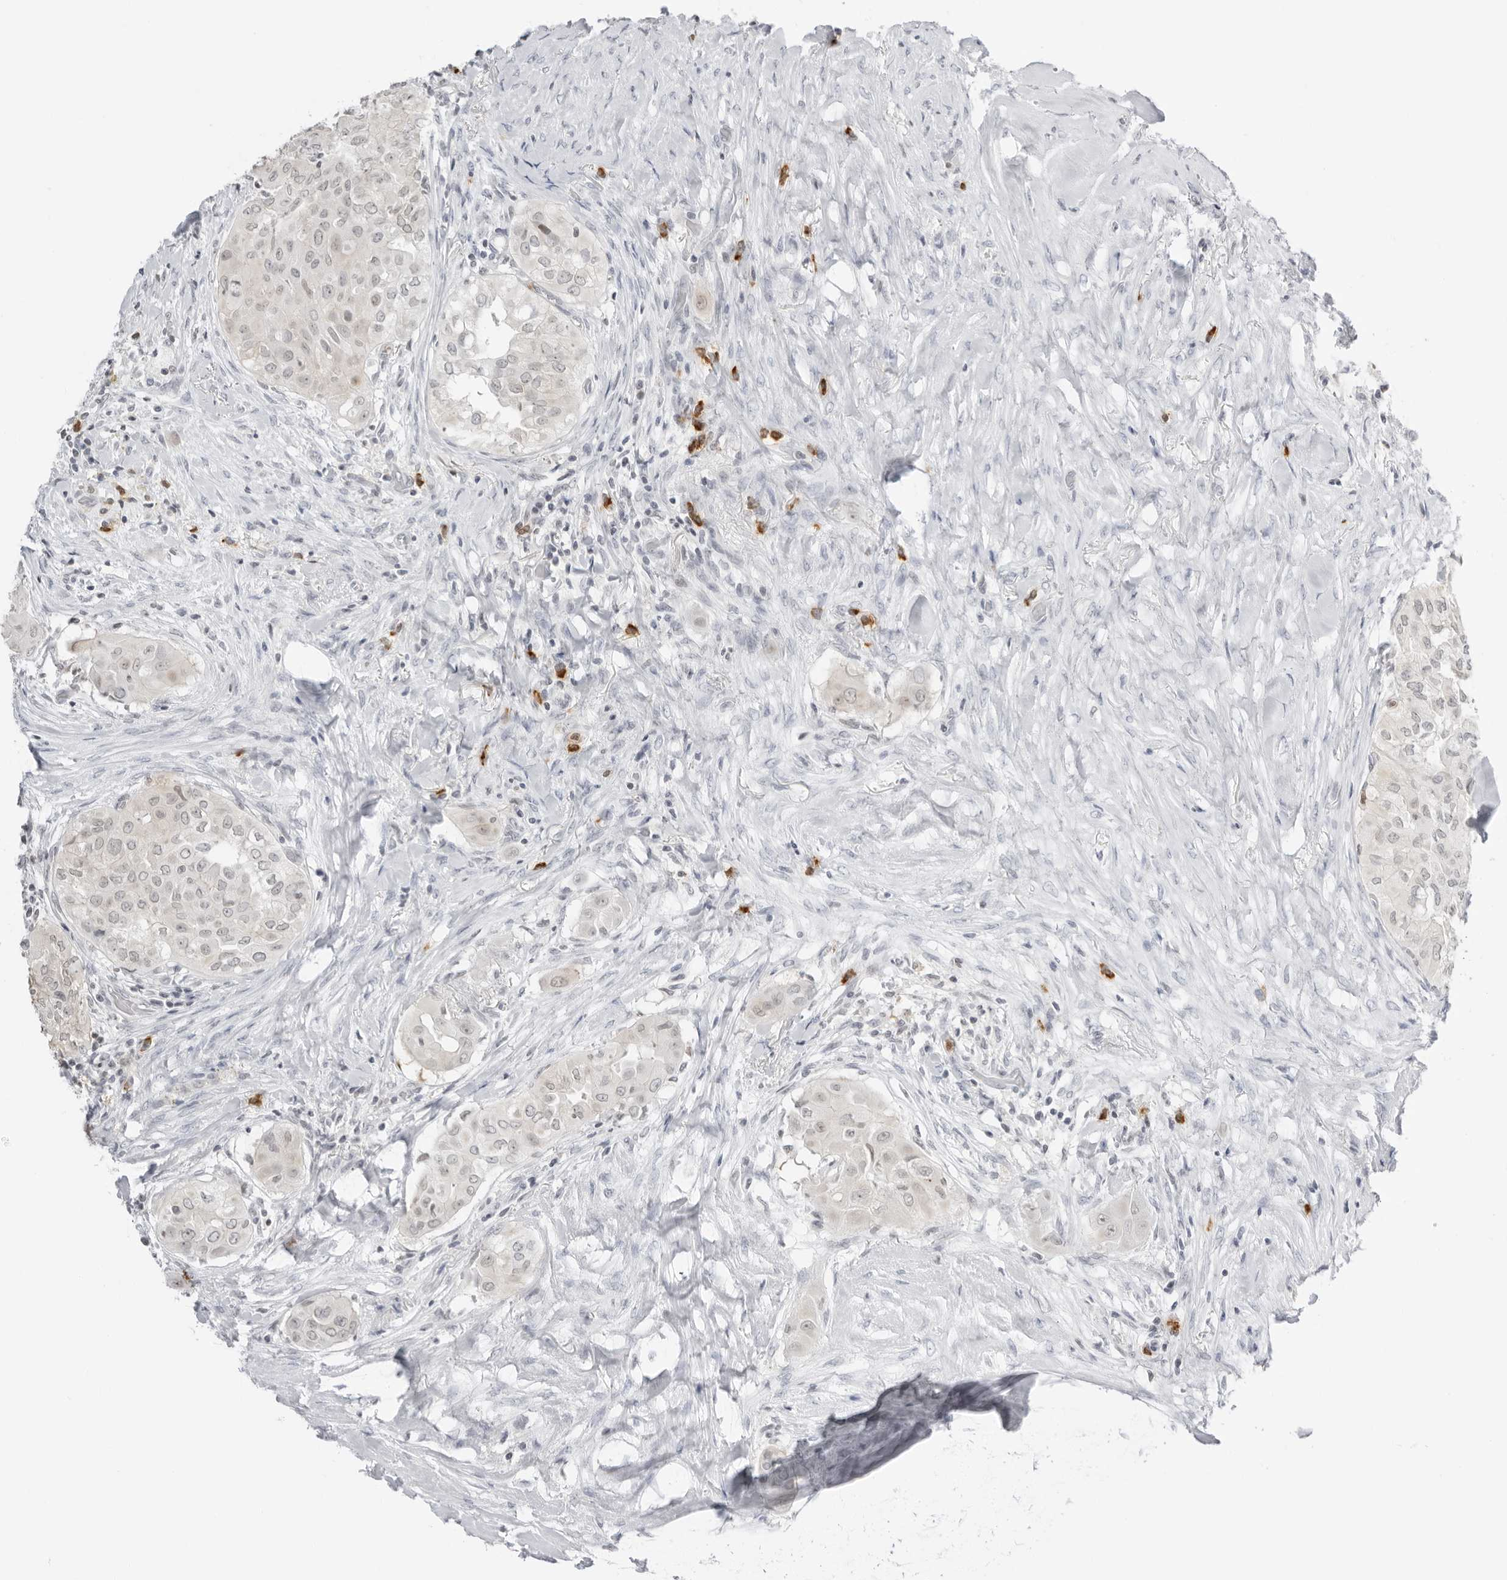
{"staining": {"intensity": "negative", "quantity": "none", "location": "none"}, "tissue": "thyroid cancer", "cell_type": "Tumor cells", "image_type": "cancer", "snomed": [{"axis": "morphology", "description": "Papillary adenocarcinoma, NOS"}, {"axis": "topography", "description": "Thyroid gland"}], "caption": "Immunohistochemistry photomicrograph of human thyroid cancer (papillary adenocarcinoma) stained for a protein (brown), which exhibits no positivity in tumor cells.", "gene": "RNF146", "patient": {"sex": "female", "age": 59}}